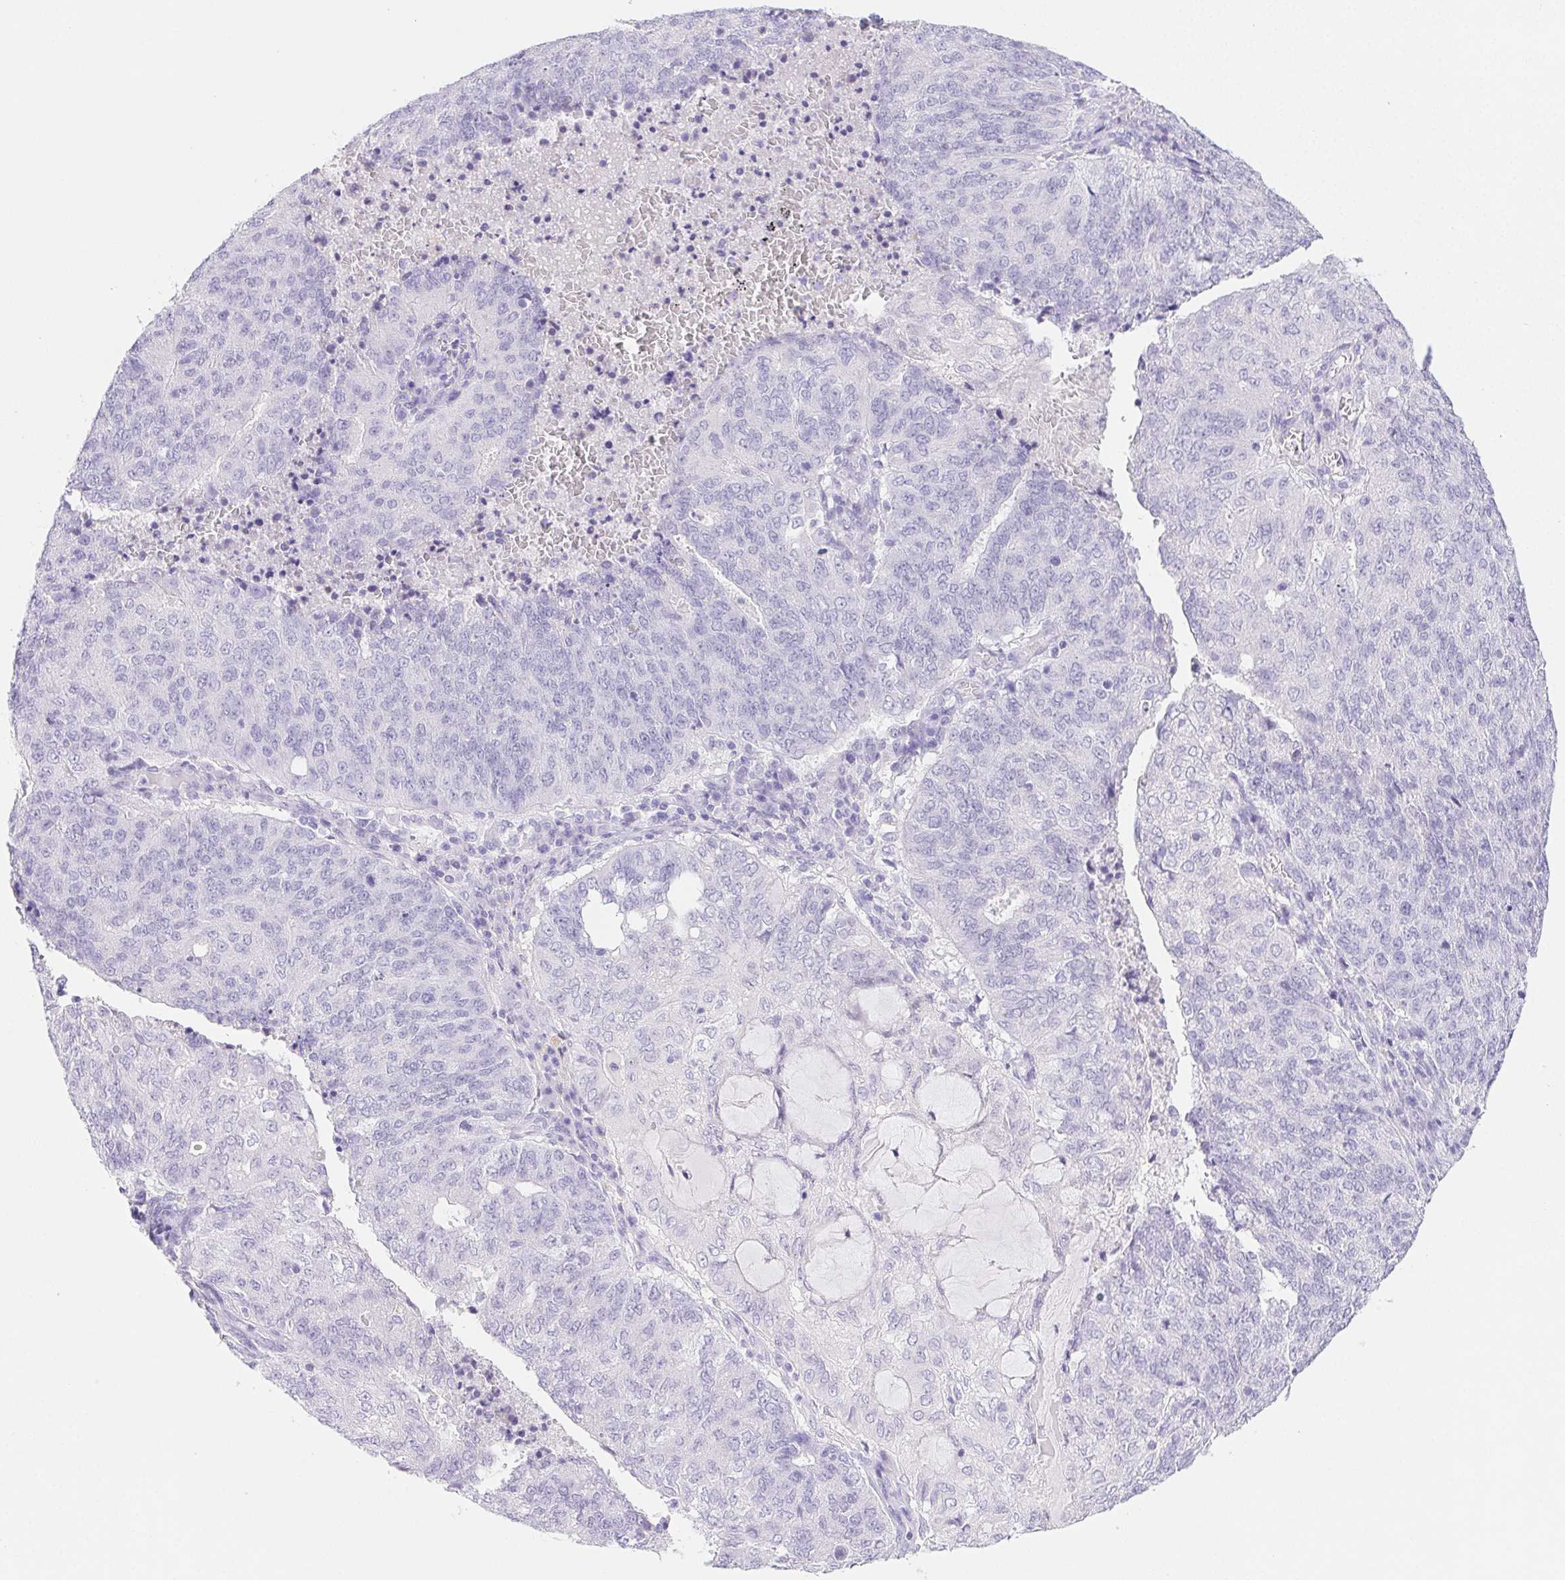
{"staining": {"intensity": "negative", "quantity": "none", "location": "none"}, "tissue": "endometrial cancer", "cell_type": "Tumor cells", "image_type": "cancer", "snomed": [{"axis": "morphology", "description": "Adenocarcinoma, NOS"}, {"axis": "topography", "description": "Endometrium"}], "caption": "Endometrial cancer (adenocarcinoma) was stained to show a protein in brown. There is no significant expression in tumor cells.", "gene": "PNLIP", "patient": {"sex": "female", "age": 82}}